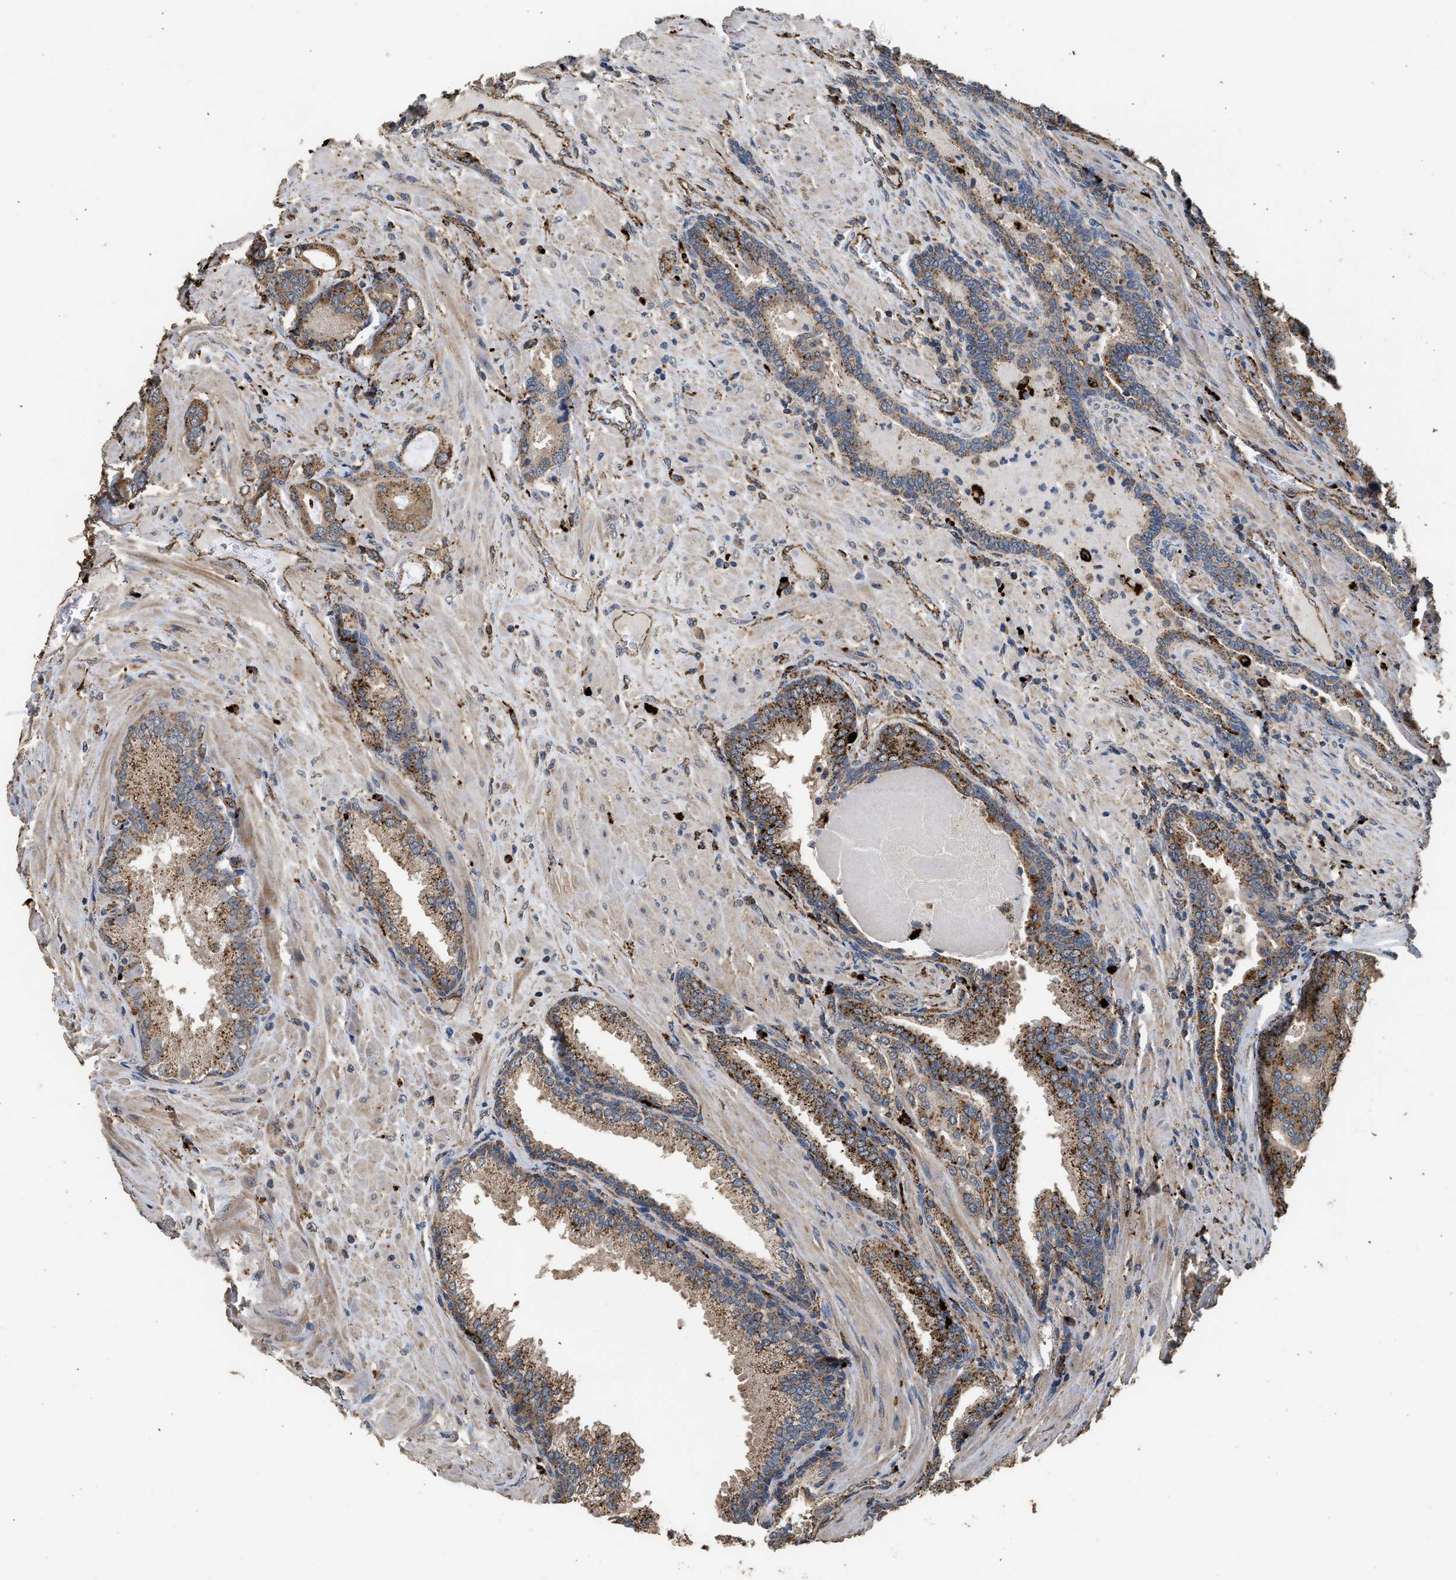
{"staining": {"intensity": "moderate", "quantity": ">75%", "location": "cytoplasmic/membranous"}, "tissue": "prostate cancer", "cell_type": "Tumor cells", "image_type": "cancer", "snomed": [{"axis": "morphology", "description": "Adenocarcinoma, High grade"}, {"axis": "topography", "description": "Prostate"}], "caption": "Protein staining displays moderate cytoplasmic/membranous staining in approximately >75% of tumor cells in adenocarcinoma (high-grade) (prostate).", "gene": "CTSV", "patient": {"sex": "male", "age": 50}}